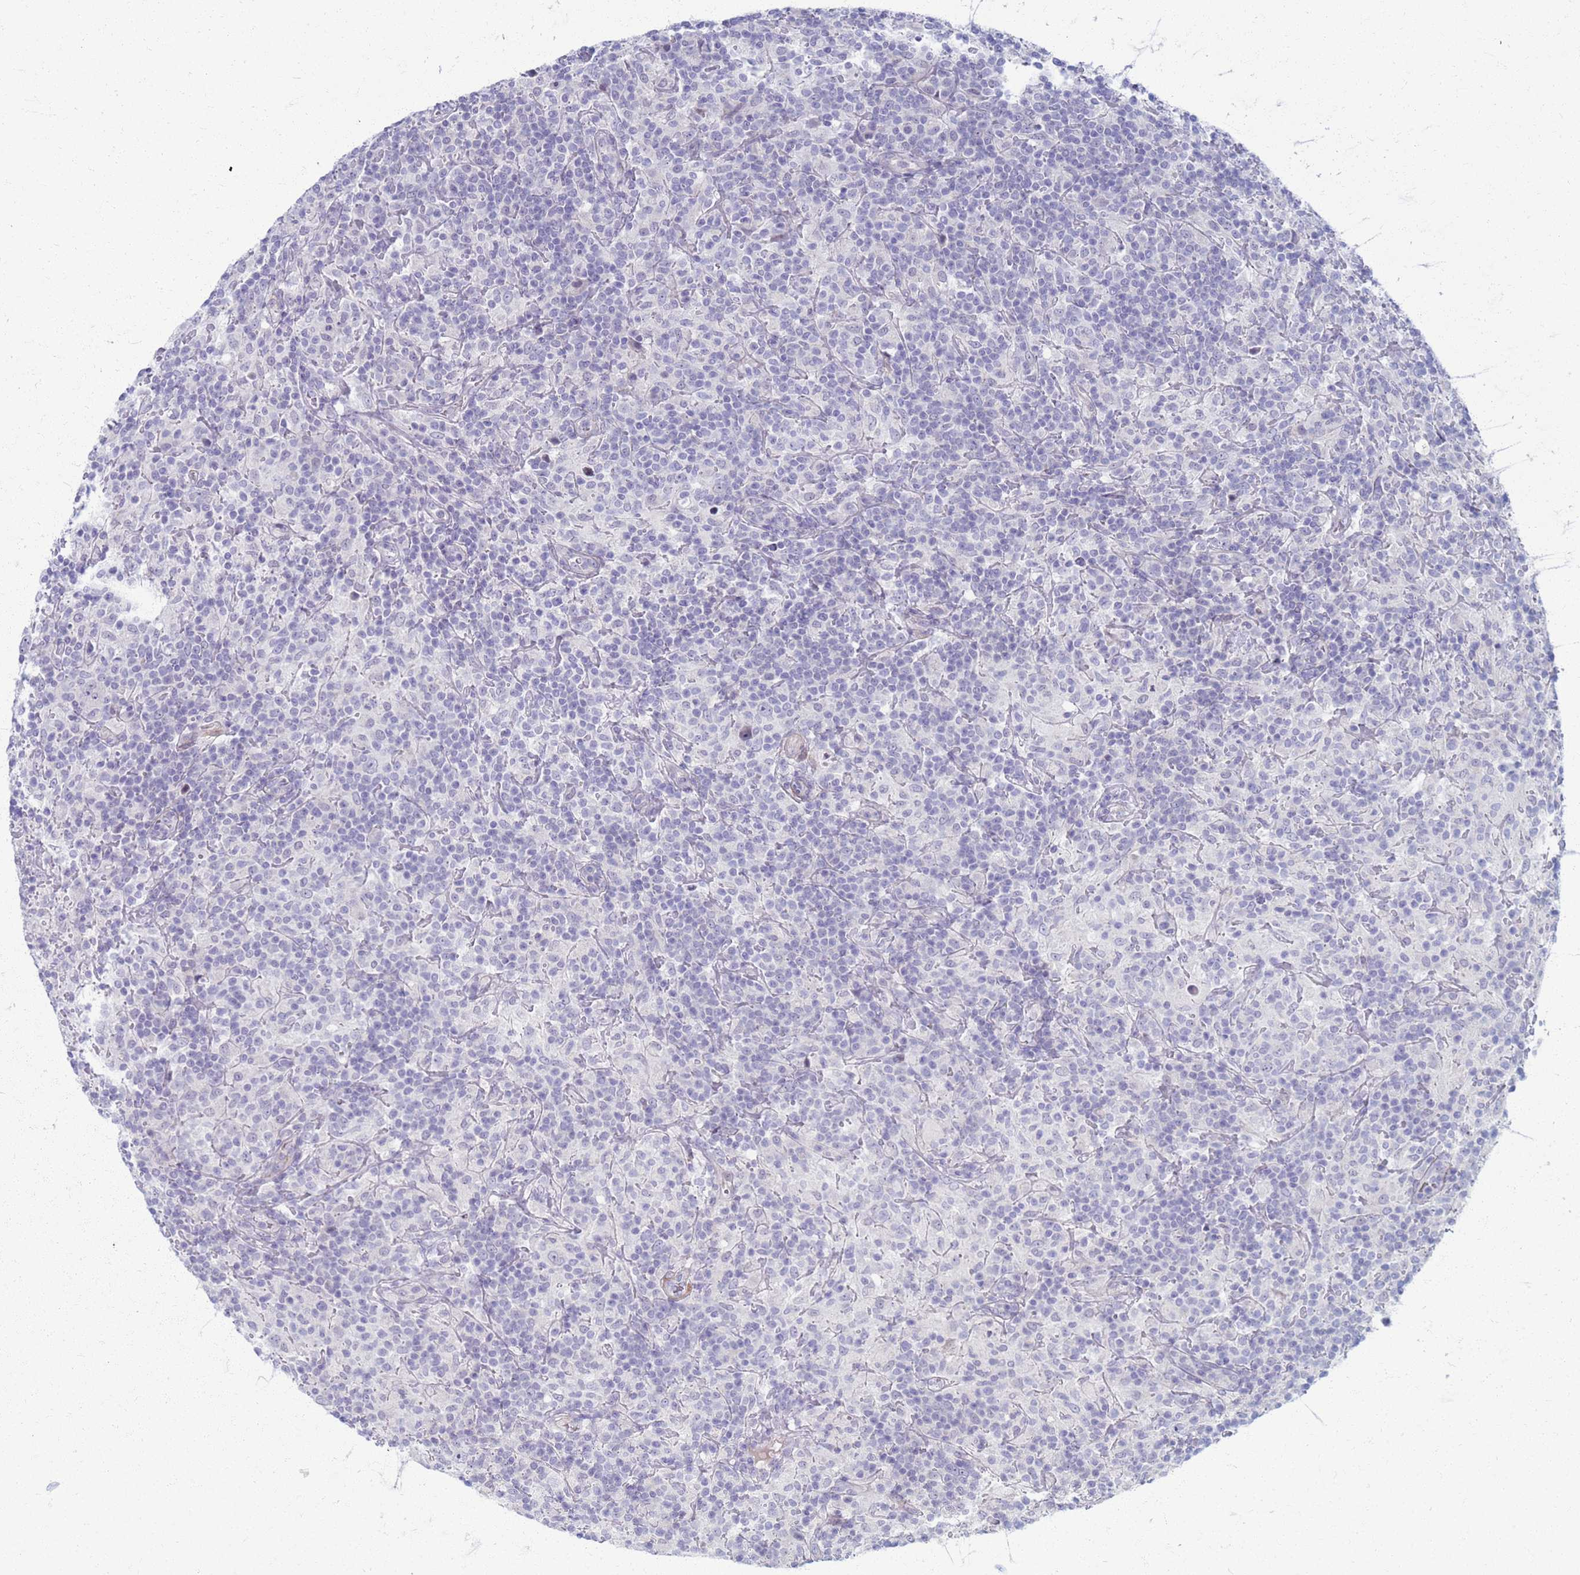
{"staining": {"intensity": "negative", "quantity": "none", "location": "none"}, "tissue": "lymphoma", "cell_type": "Tumor cells", "image_type": "cancer", "snomed": [{"axis": "morphology", "description": "Hodgkin's disease, NOS"}, {"axis": "topography", "description": "Lymph node"}], "caption": "DAB (3,3'-diaminobenzidine) immunohistochemical staining of lymphoma exhibits no significant expression in tumor cells.", "gene": "CLCA2", "patient": {"sex": "male", "age": 70}}